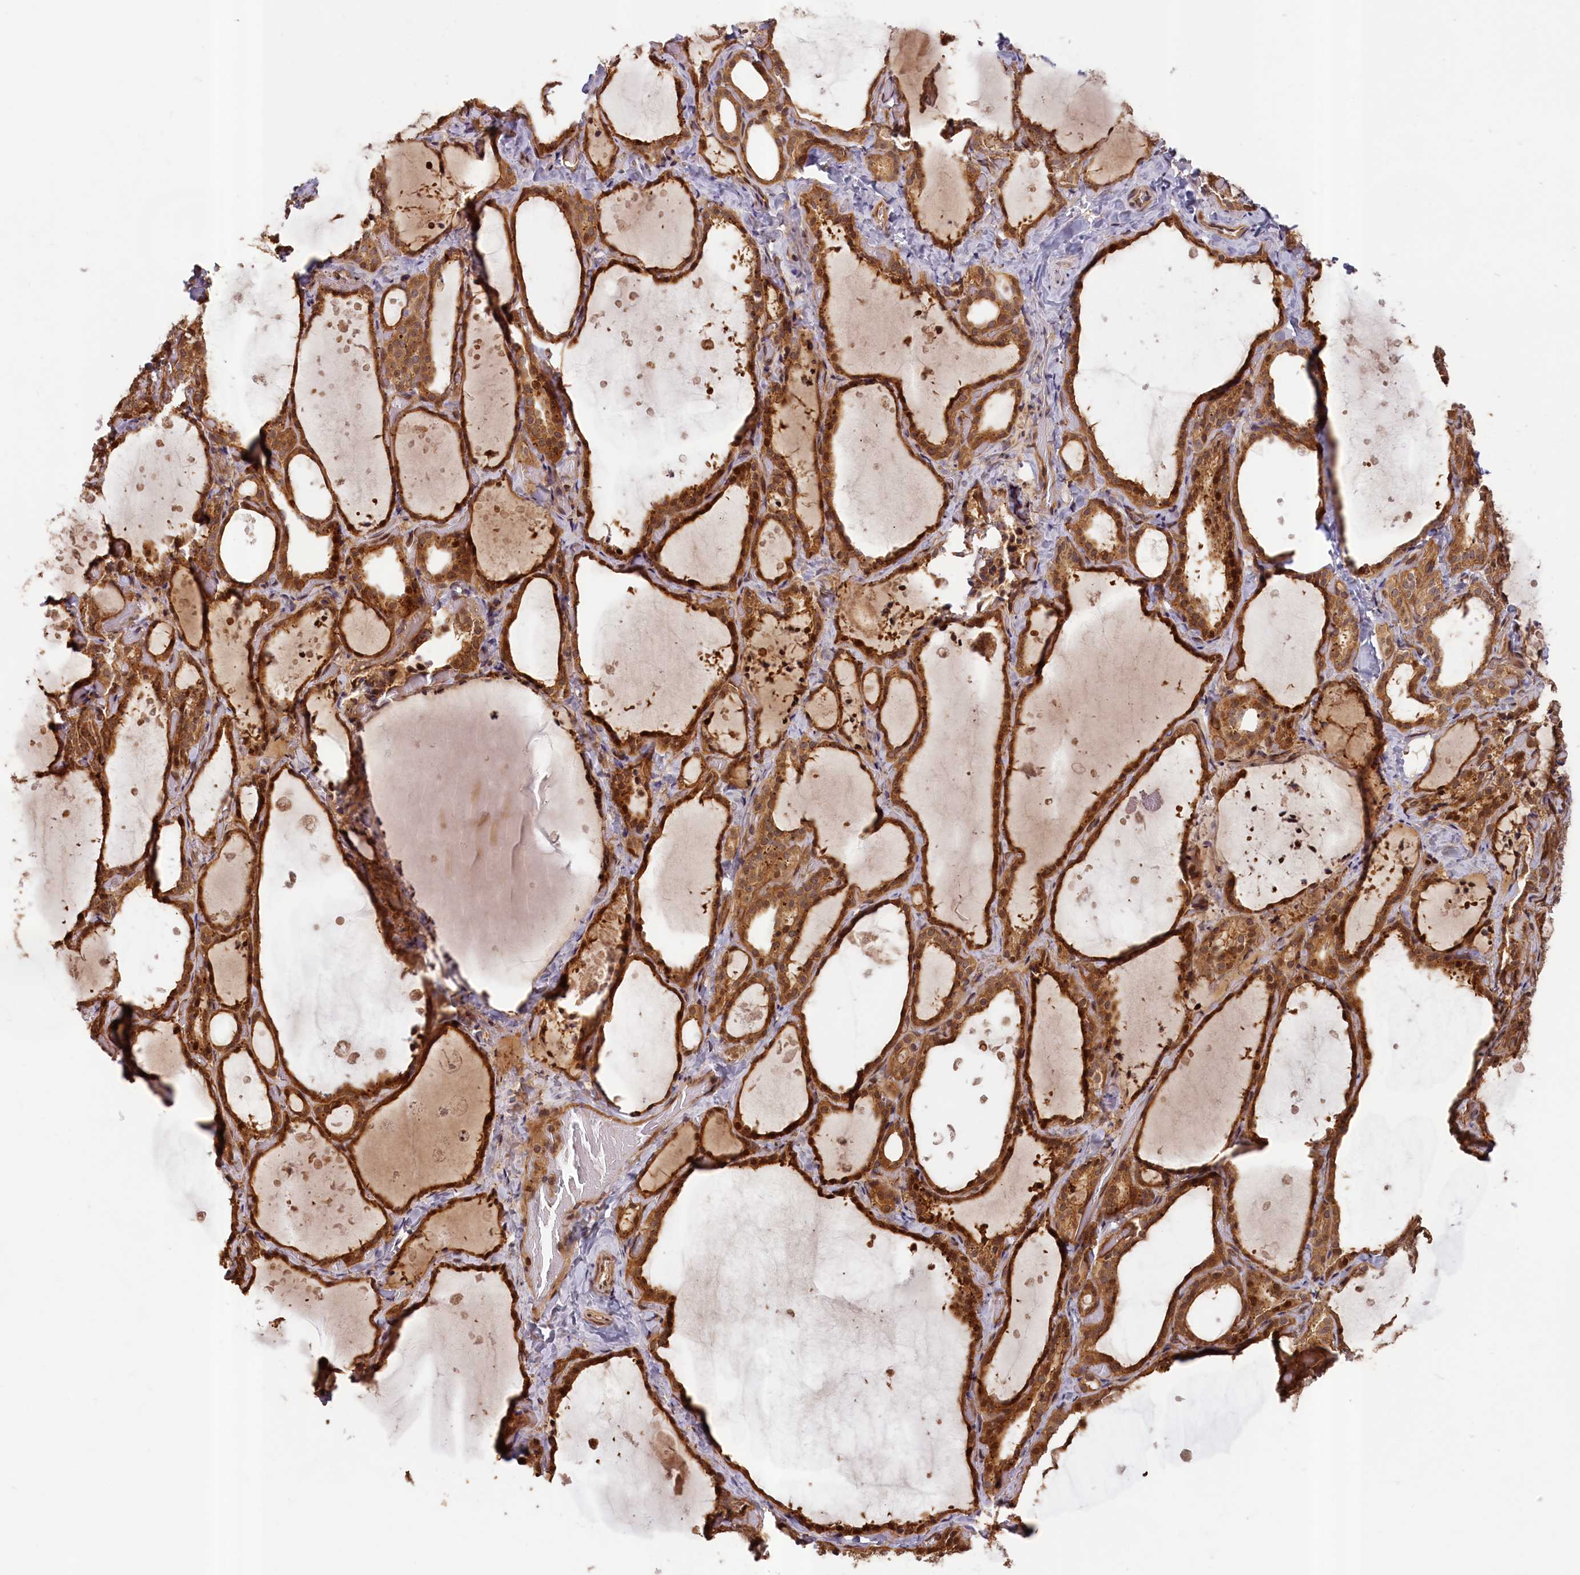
{"staining": {"intensity": "strong", "quantity": ">75%", "location": "cytoplasmic/membranous,nuclear"}, "tissue": "thyroid gland", "cell_type": "Glandular cells", "image_type": "normal", "snomed": [{"axis": "morphology", "description": "Normal tissue, NOS"}, {"axis": "topography", "description": "Thyroid gland"}], "caption": "This is an image of immunohistochemistry staining of normal thyroid gland, which shows strong positivity in the cytoplasmic/membranous,nuclear of glandular cells.", "gene": "CEP44", "patient": {"sex": "female", "age": 44}}